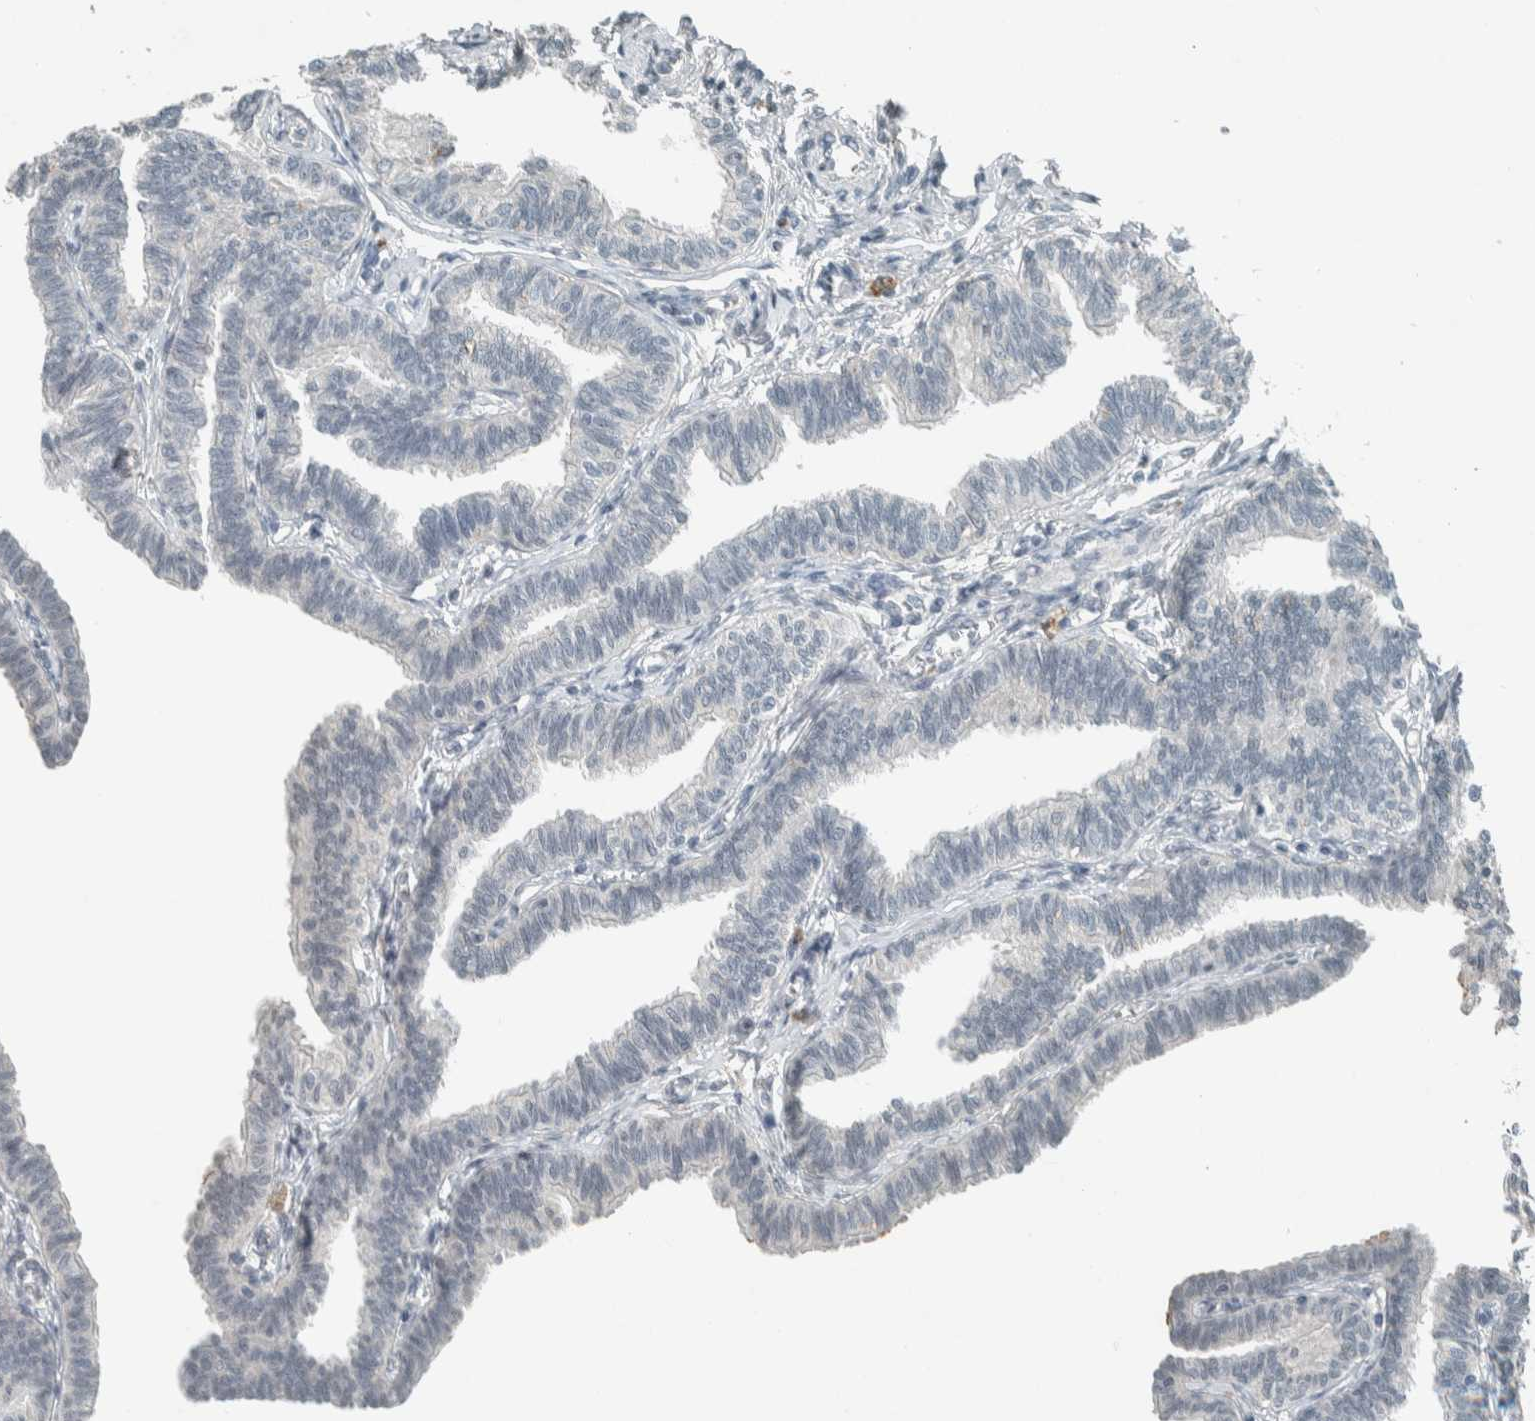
{"staining": {"intensity": "negative", "quantity": "none", "location": "none"}, "tissue": "fallopian tube", "cell_type": "Glandular cells", "image_type": "normal", "snomed": [{"axis": "morphology", "description": "Normal tissue, NOS"}, {"axis": "topography", "description": "Fallopian tube"}, {"axis": "topography", "description": "Ovary"}], "caption": "Immunohistochemistry (IHC) image of normal human fallopian tube stained for a protein (brown), which shows no positivity in glandular cells. (Immunohistochemistry (IHC), brightfield microscopy, high magnification).", "gene": "CERCAM", "patient": {"sex": "female", "age": 23}}